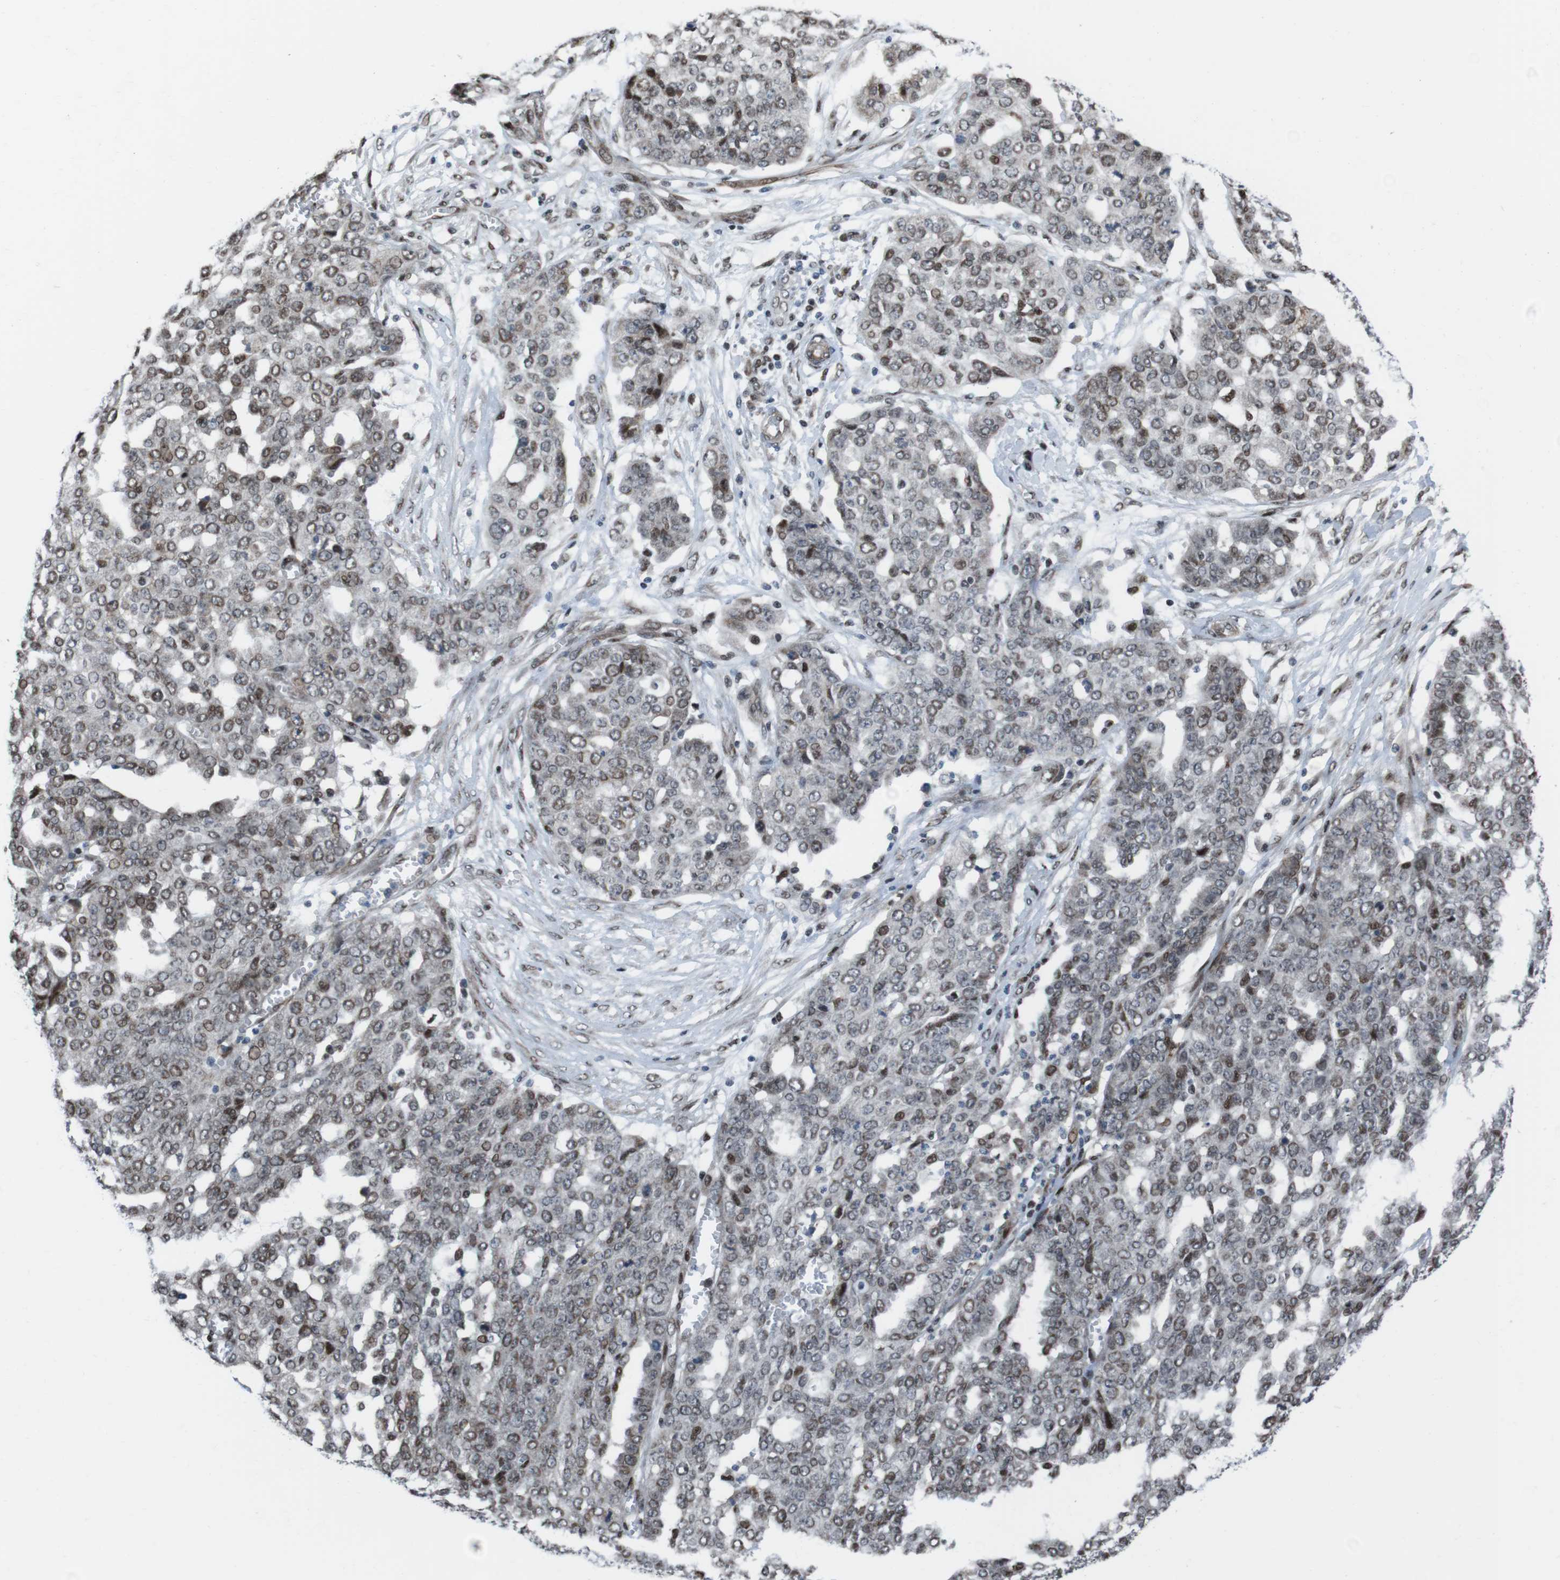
{"staining": {"intensity": "moderate", "quantity": ">75%", "location": "nuclear"}, "tissue": "ovarian cancer", "cell_type": "Tumor cells", "image_type": "cancer", "snomed": [{"axis": "morphology", "description": "Cystadenocarcinoma, serous, NOS"}, {"axis": "topography", "description": "Soft tissue"}, {"axis": "topography", "description": "Ovary"}], "caption": "Moderate nuclear staining is appreciated in about >75% of tumor cells in serous cystadenocarcinoma (ovarian).", "gene": "PBRM1", "patient": {"sex": "female", "age": 57}}